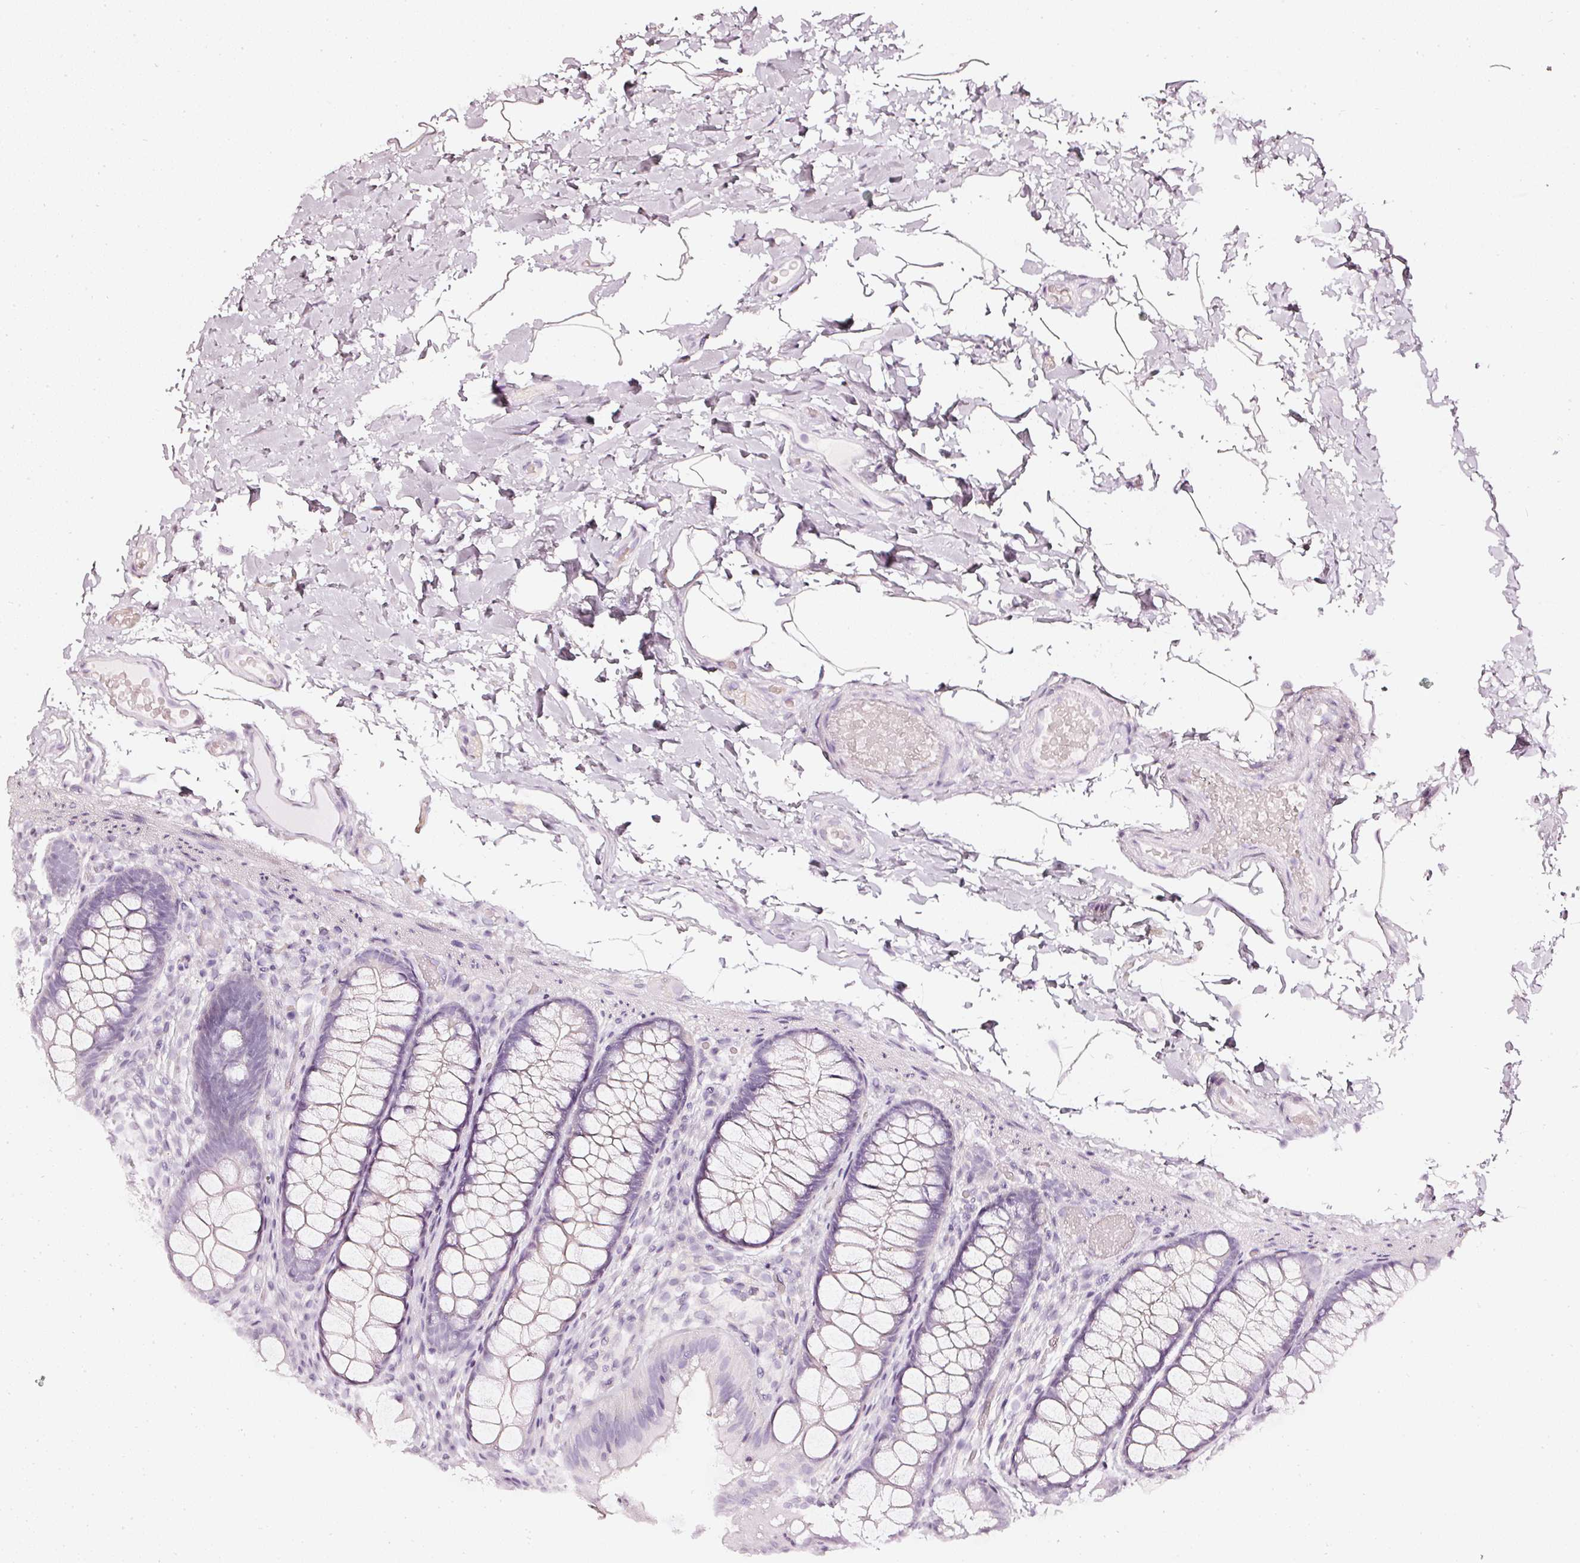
{"staining": {"intensity": "negative", "quantity": "none", "location": "none"}, "tissue": "colon", "cell_type": "Endothelial cells", "image_type": "normal", "snomed": [{"axis": "morphology", "description": "Normal tissue, NOS"}, {"axis": "topography", "description": "Colon"}], "caption": "Immunohistochemical staining of normal human colon exhibits no significant positivity in endothelial cells. (Brightfield microscopy of DAB (3,3'-diaminobenzidine) IHC at high magnification).", "gene": "CNP", "patient": {"sex": "male", "age": 46}}